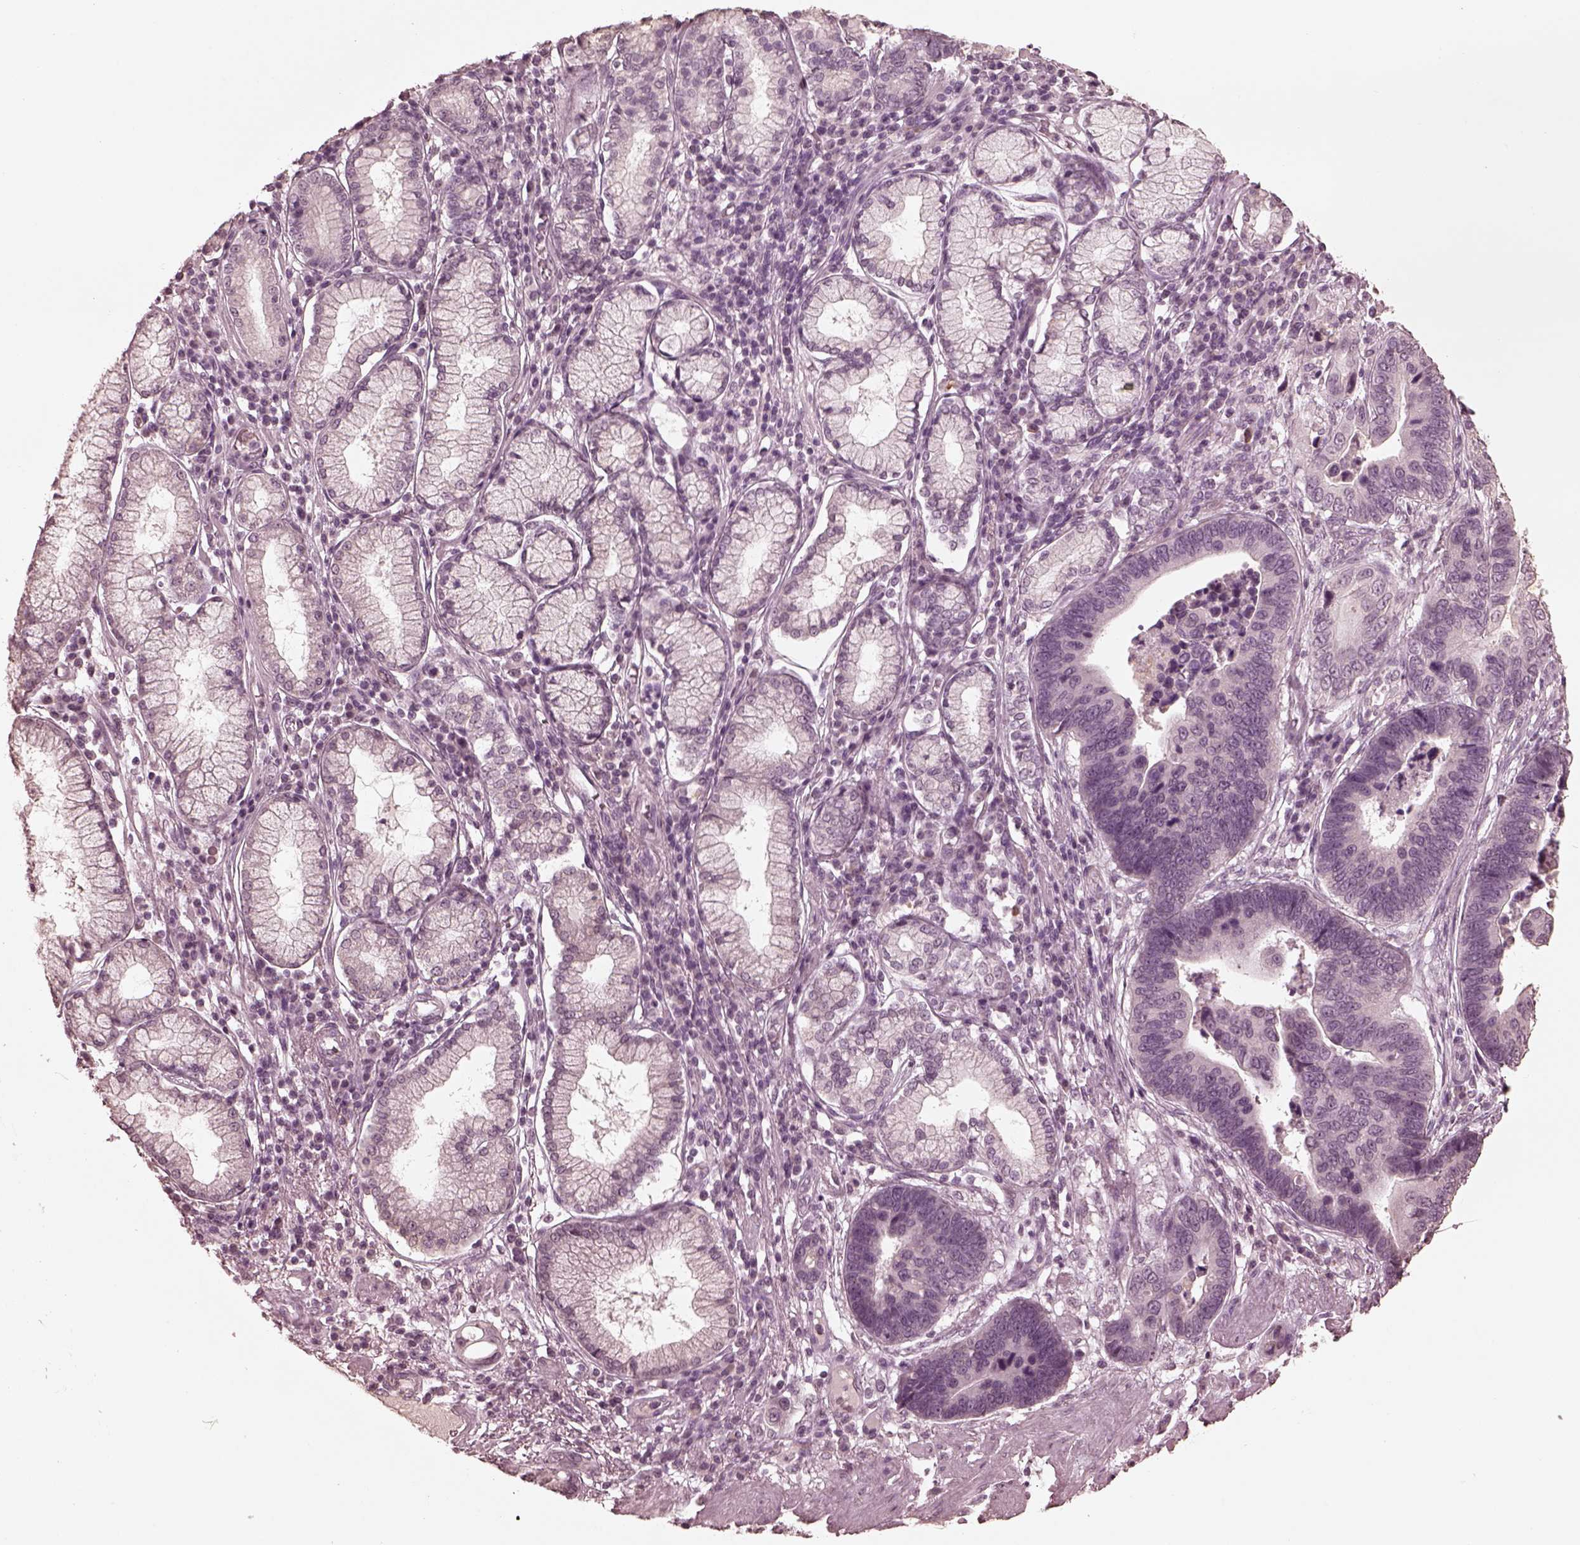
{"staining": {"intensity": "negative", "quantity": "none", "location": "none"}, "tissue": "stomach cancer", "cell_type": "Tumor cells", "image_type": "cancer", "snomed": [{"axis": "morphology", "description": "Adenocarcinoma, NOS"}, {"axis": "topography", "description": "Stomach"}], "caption": "Adenocarcinoma (stomach) was stained to show a protein in brown. There is no significant staining in tumor cells.", "gene": "KRT79", "patient": {"sex": "male", "age": 84}}